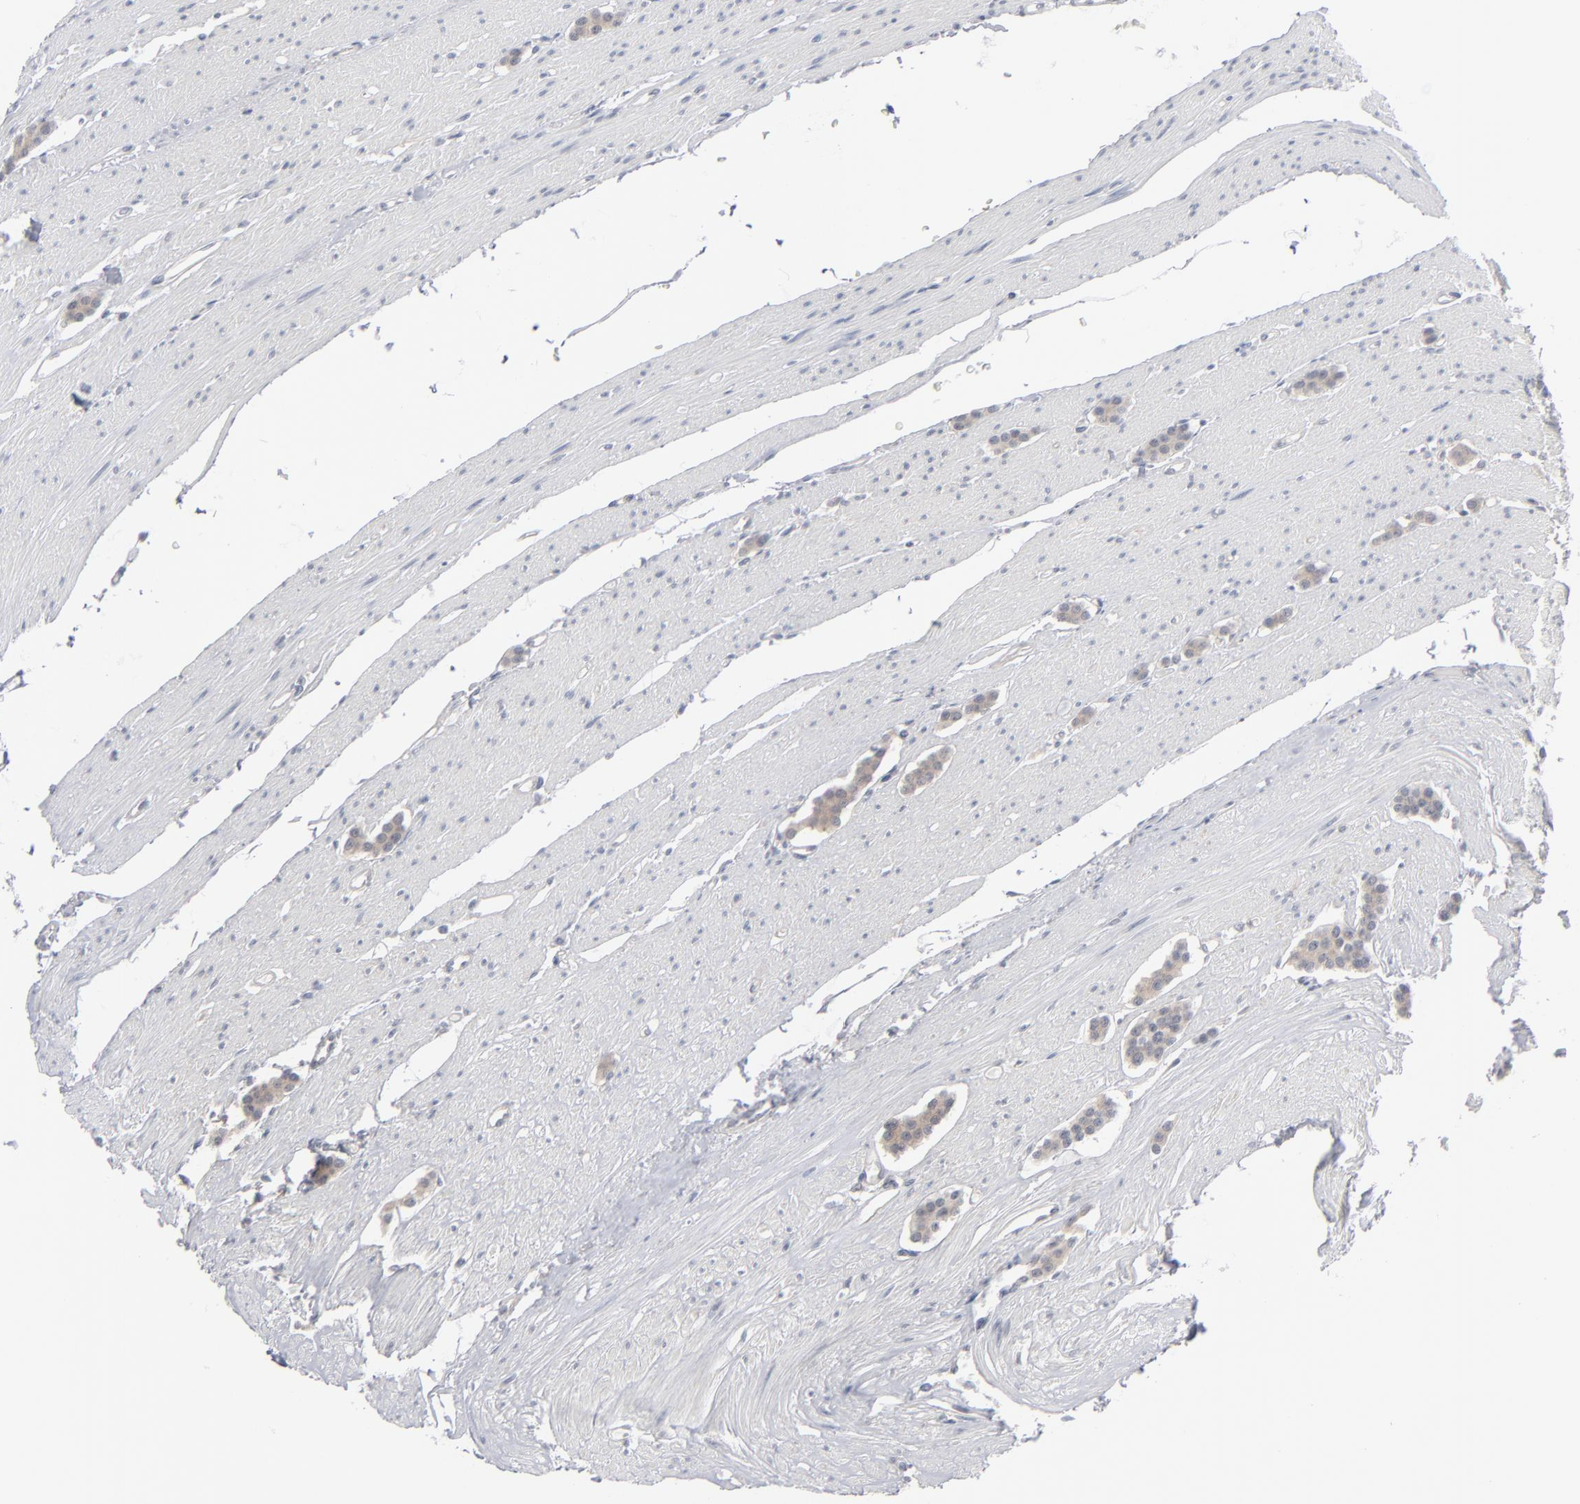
{"staining": {"intensity": "weak", "quantity": ">75%", "location": "cytoplasmic/membranous"}, "tissue": "carcinoid", "cell_type": "Tumor cells", "image_type": "cancer", "snomed": [{"axis": "morphology", "description": "Carcinoid, malignant, NOS"}, {"axis": "topography", "description": "Small intestine"}], "caption": "Immunohistochemistry (DAB (3,3'-diaminobenzidine)) staining of human carcinoid displays weak cytoplasmic/membranous protein expression in approximately >75% of tumor cells.", "gene": "POF1B", "patient": {"sex": "male", "age": 60}}